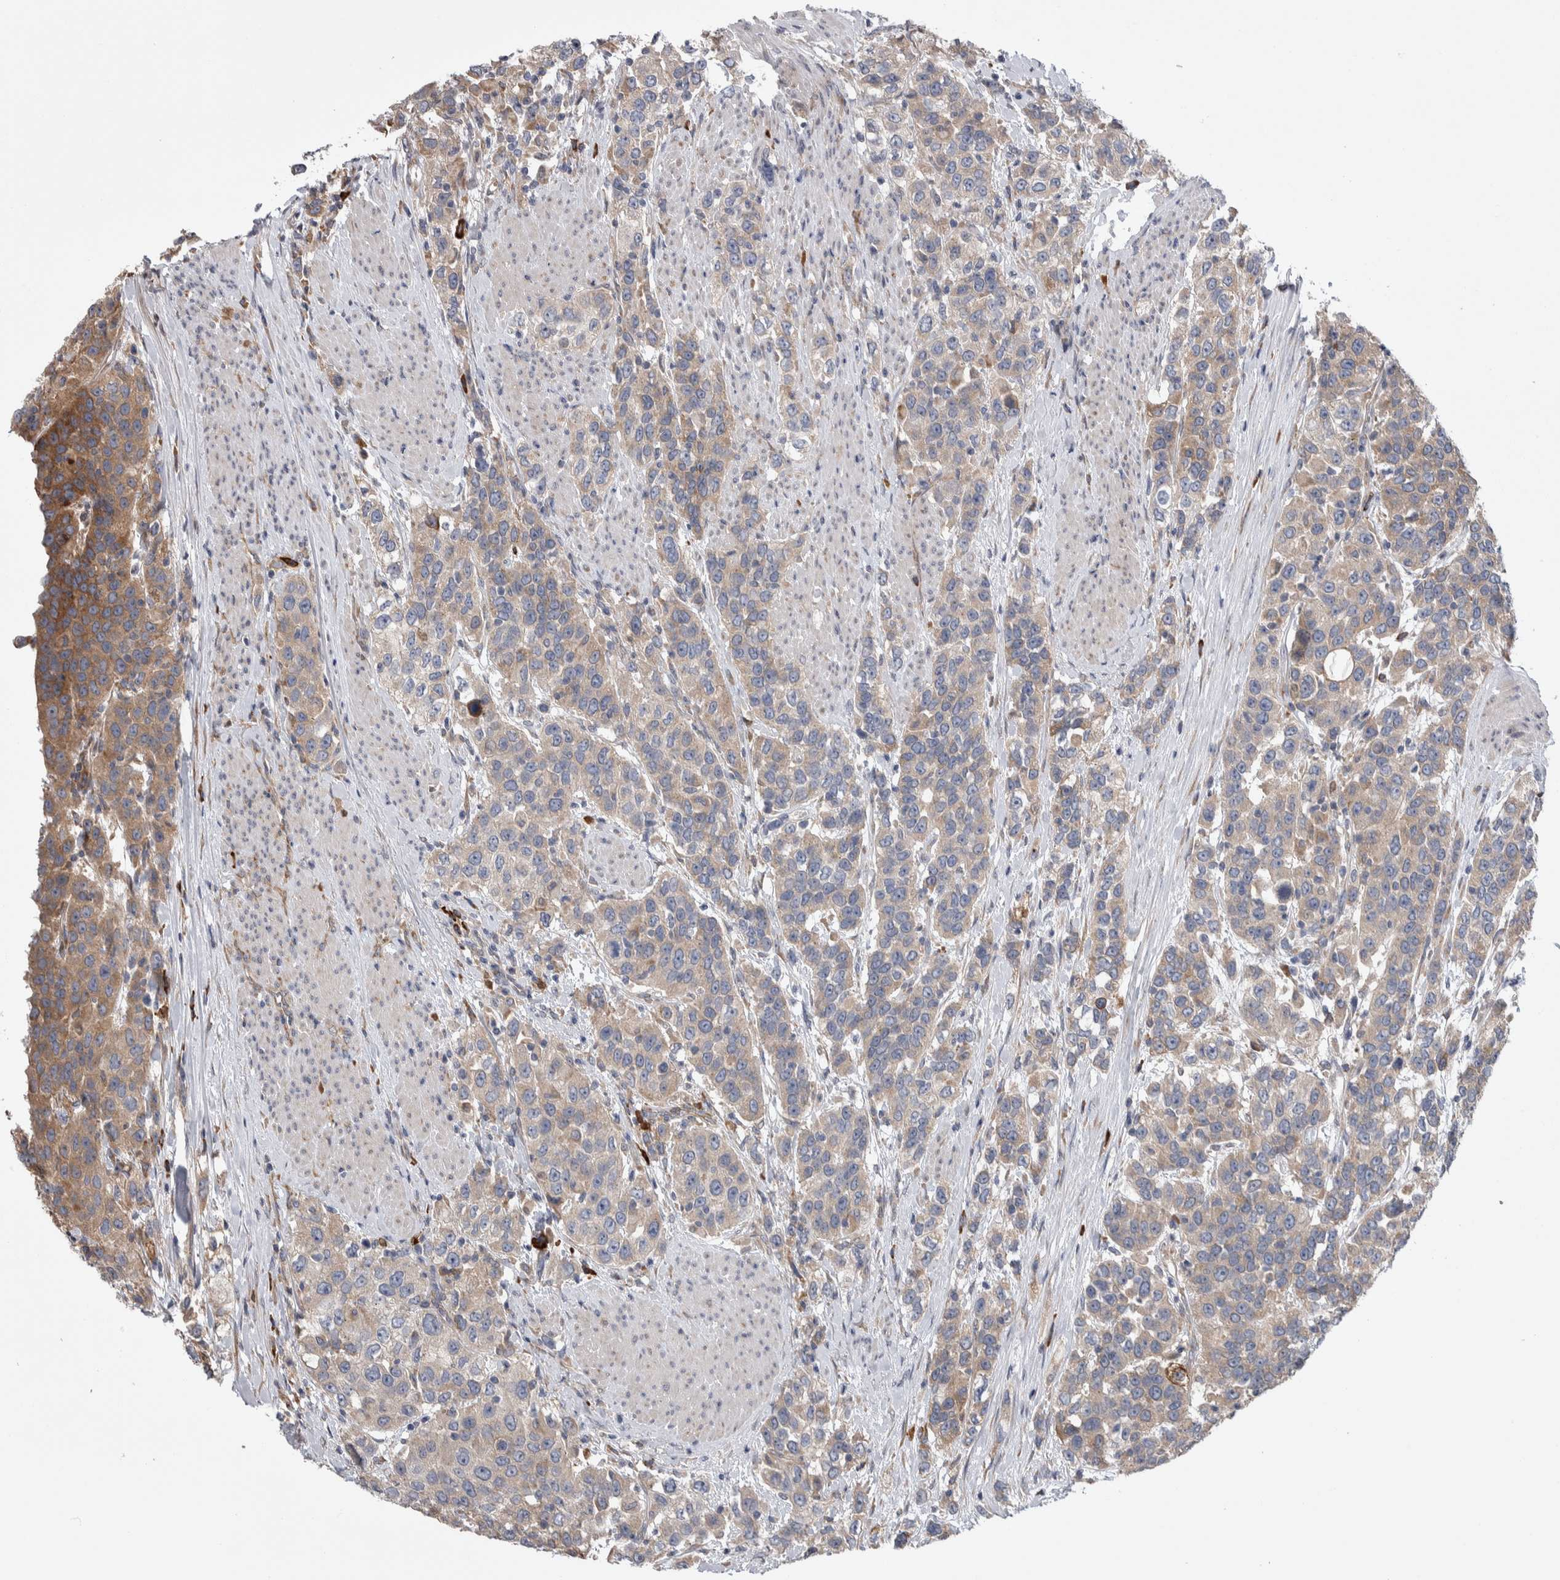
{"staining": {"intensity": "weak", "quantity": ">75%", "location": "cytoplasmic/membranous"}, "tissue": "urothelial cancer", "cell_type": "Tumor cells", "image_type": "cancer", "snomed": [{"axis": "morphology", "description": "Urothelial carcinoma, High grade"}, {"axis": "topography", "description": "Urinary bladder"}], "caption": "A low amount of weak cytoplasmic/membranous expression is present in approximately >75% of tumor cells in high-grade urothelial carcinoma tissue. The protein of interest is stained brown, and the nuclei are stained in blue (DAB IHC with brightfield microscopy, high magnification).", "gene": "IBTK", "patient": {"sex": "female", "age": 80}}